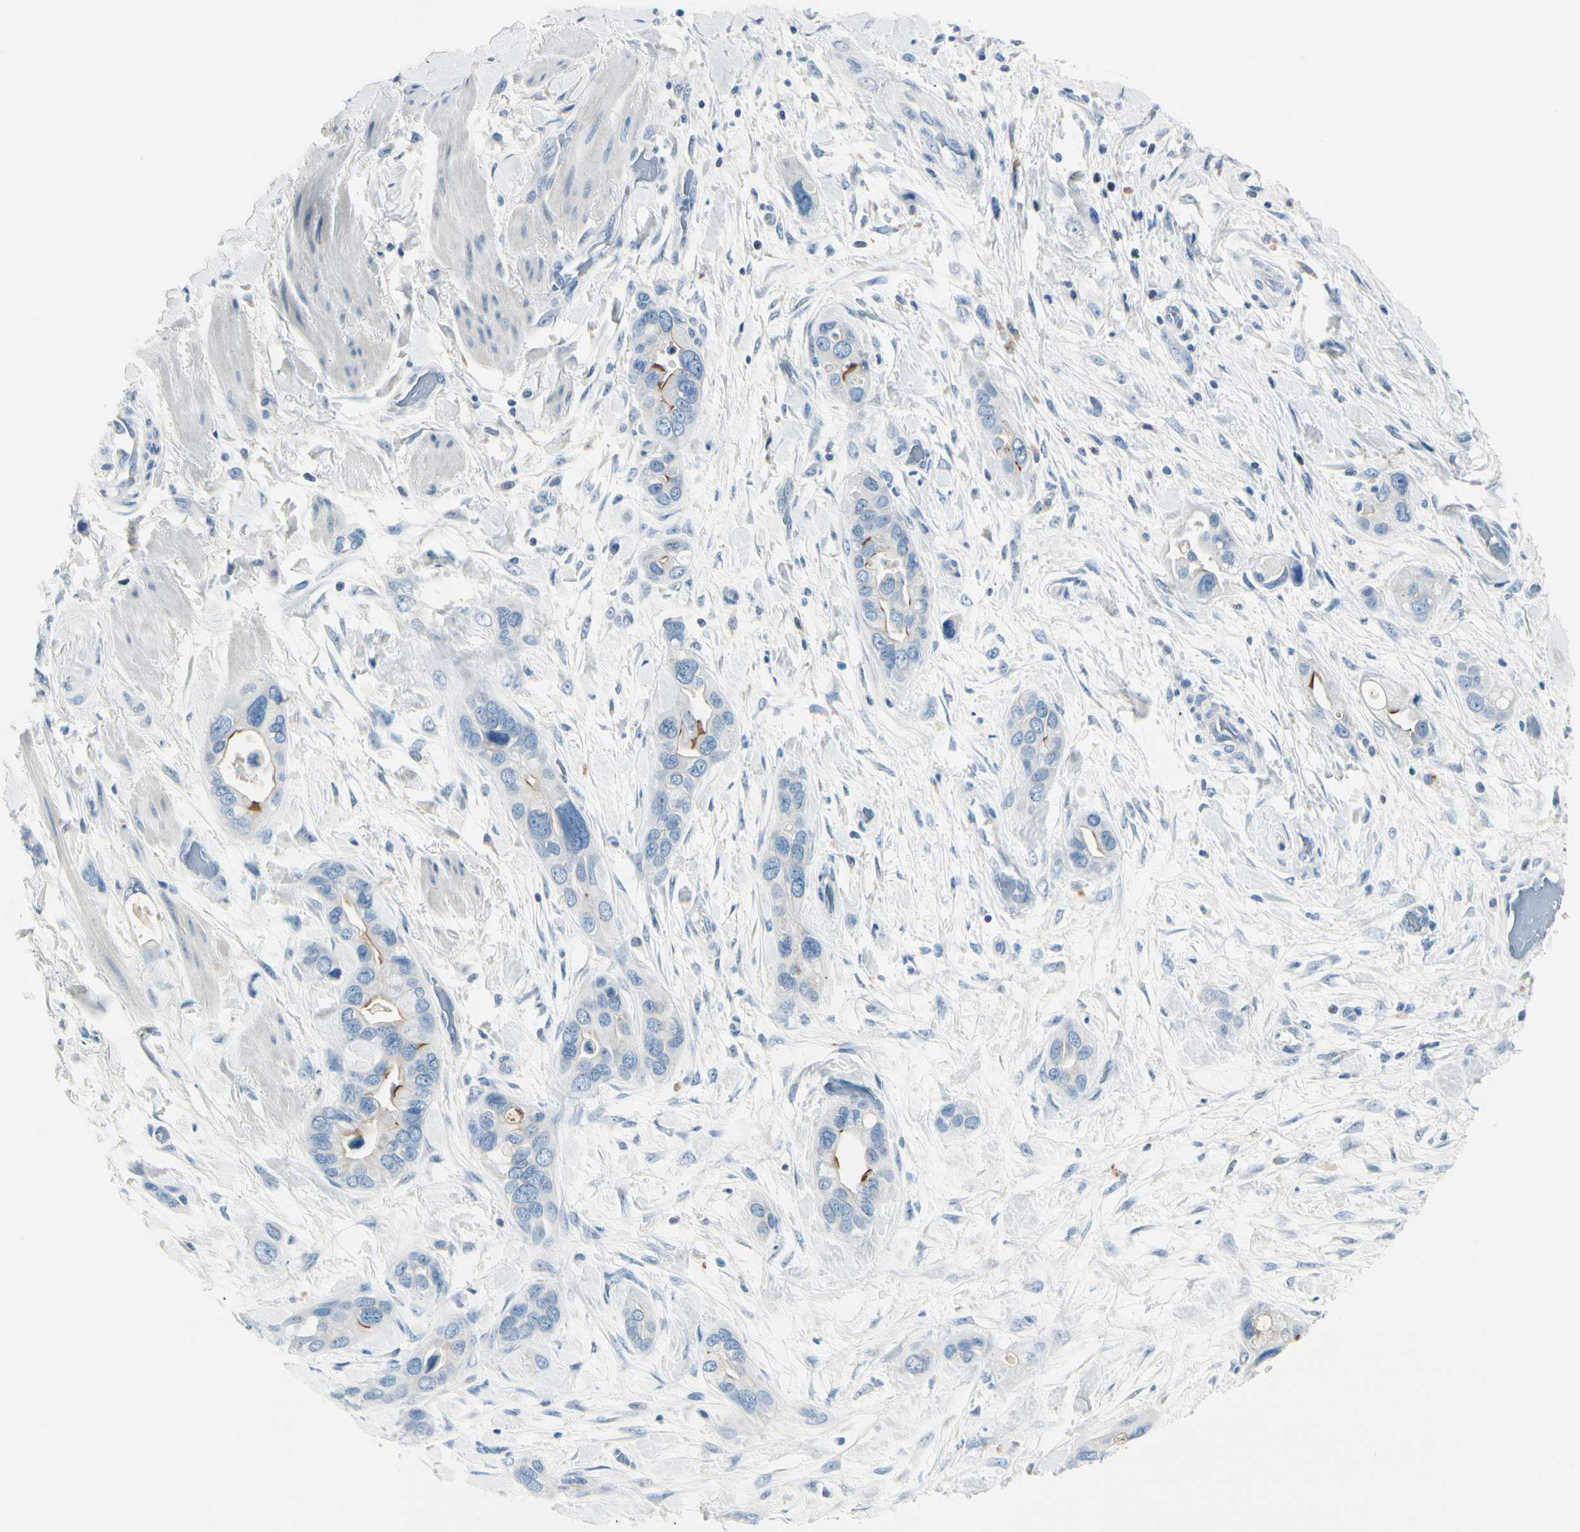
{"staining": {"intensity": "moderate", "quantity": "<25%", "location": "cytoplasmic/membranous"}, "tissue": "pancreatic cancer", "cell_type": "Tumor cells", "image_type": "cancer", "snomed": [{"axis": "morphology", "description": "Adenocarcinoma, NOS"}, {"axis": "topography", "description": "Pancreas"}], "caption": "Protein expression analysis of human pancreatic cancer (adenocarcinoma) reveals moderate cytoplasmic/membranous positivity in approximately <25% of tumor cells.", "gene": "PEBP1", "patient": {"sex": "female", "age": 77}}